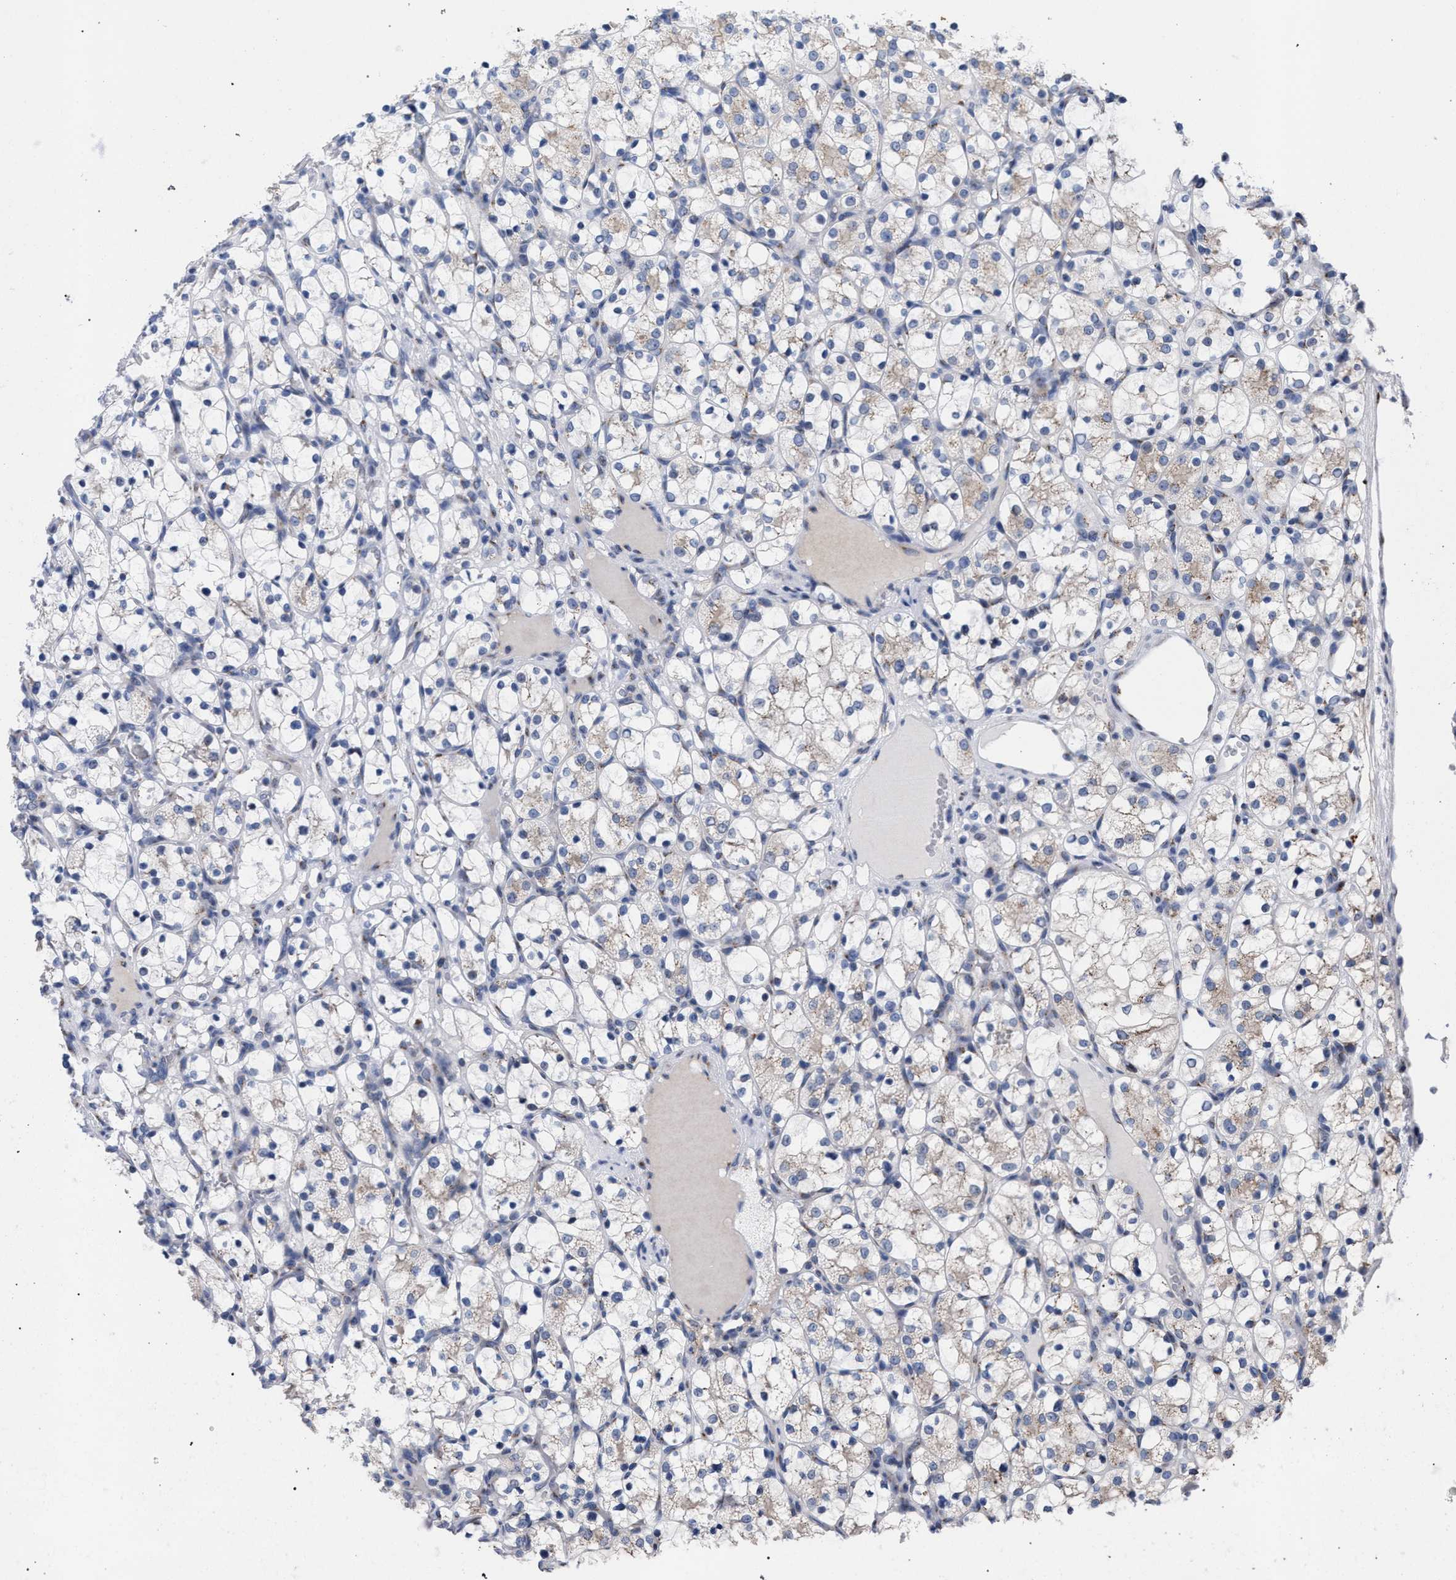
{"staining": {"intensity": "weak", "quantity": "<25%", "location": "cytoplasmic/membranous"}, "tissue": "renal cancer", "cell_type": "Tumor cells", "image_type": "cancer", "snomed": [{"axis": "morphology", "description": "Adenocarcinoma, NOS"}, {"axis": "topography", "description": "Kidney"}], "caption": "High magnification brightfield microscopy of renal adenocarcinoma stained with DAB (3,3'-diaminobenzidine) (brown) and counterstained with hematoxylin (blue): tumor cells show no significant positivity.", "gene": "GOLGA2", "patient": {"sex": "female", "age": 69}}